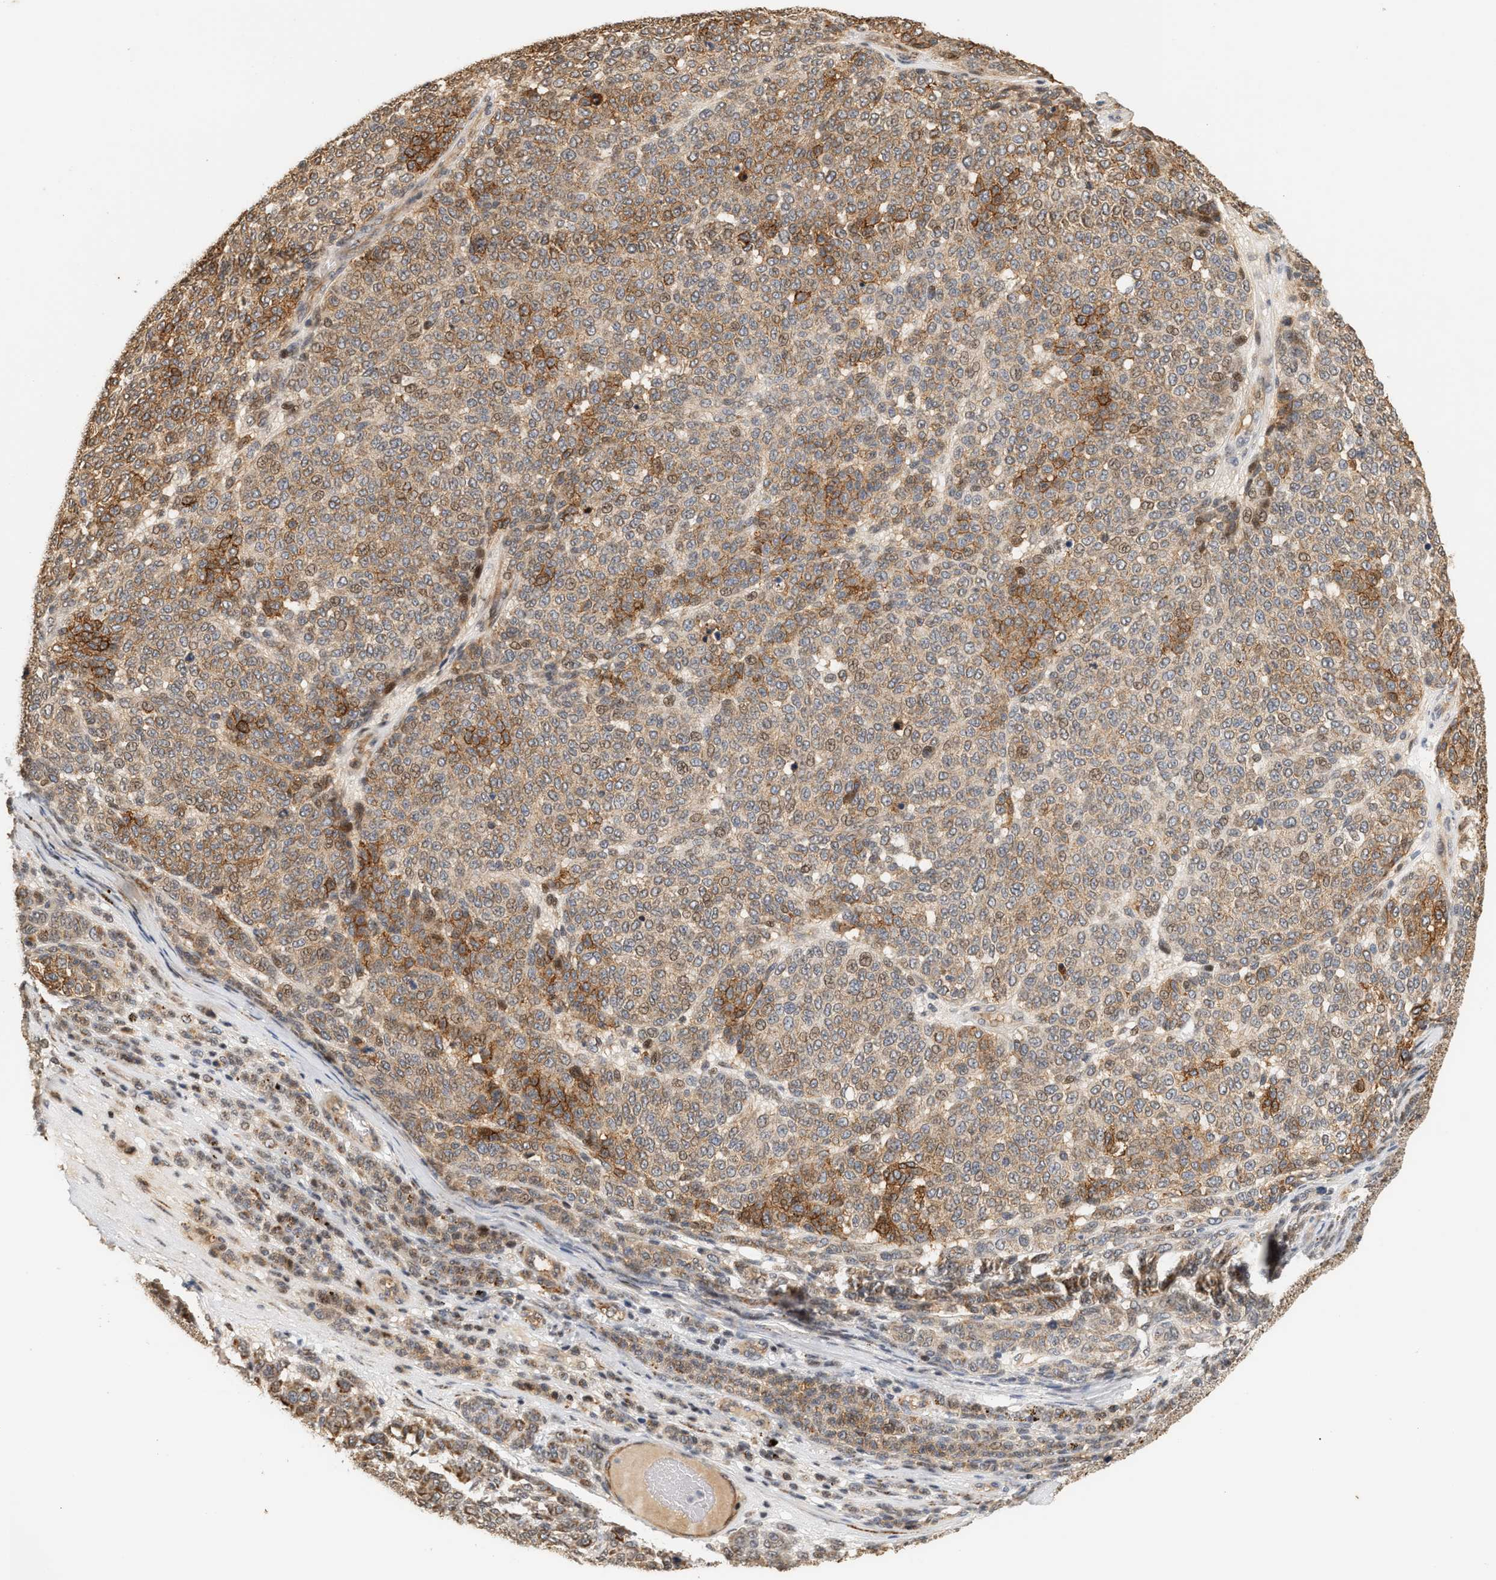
{"staining": {"intensity": "moderate", "quantity": ">75%", "location": "cytoplasmic/membranous"}, "tissue": "melanoma", "cell_type": "Tumor cells", "image_type": "cancer", "snomed": [{"axis": "morphology", "description": "Malignant melanoma, NOS"}, {"axis": "topography", "description": "Skin"}], "caption": "Protein expression analysis of human malignant melanoma reveals moderate cytoplasmic/membranous staining in about >75% of tumor cells. The staining was performed using DAB, with brown indicating positive protein expression. Nuclei are stained blue with hematoxylin.", "gene": "PLXND1", "patient": {"sex": "male", "age": 59}}